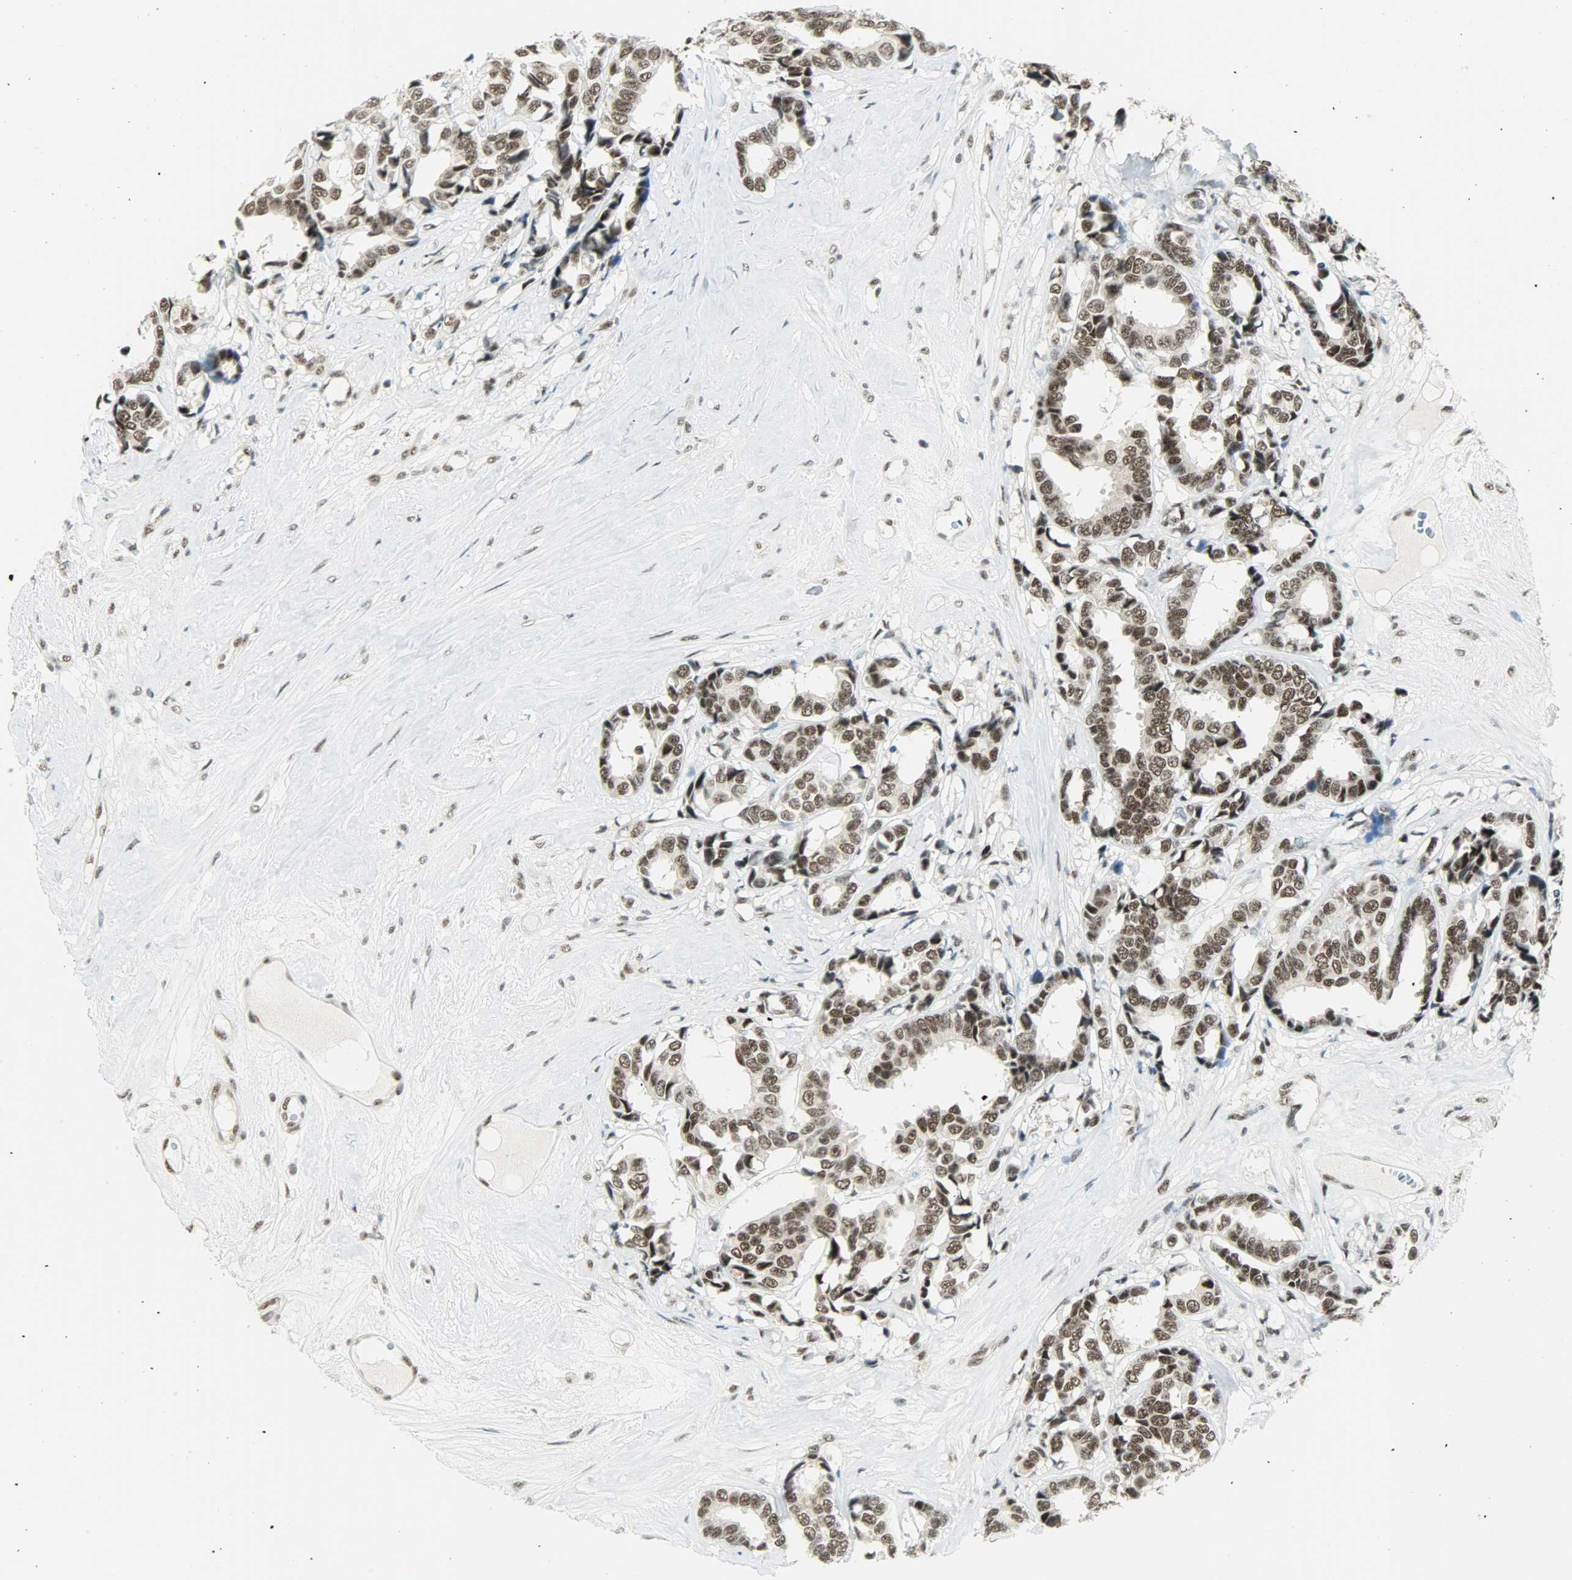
{"staining": {"intensity": "strong", "quantity": ">75%", "location": "nuclear"}, "tissue": "breast cancer", "cell_type": "Tumor cells", "image_type": "cancer", "snomed": [{"axis": "morphology", "description": "Duct carcinoma"}, {"axis": "topography", "description": "Breast"}], "caption": "Breast cancer tissue displays strong nuclear expression in about >75% of tumor cells", "gene": "SUGP1", "patient": {"sex": "female", "age": 87}}